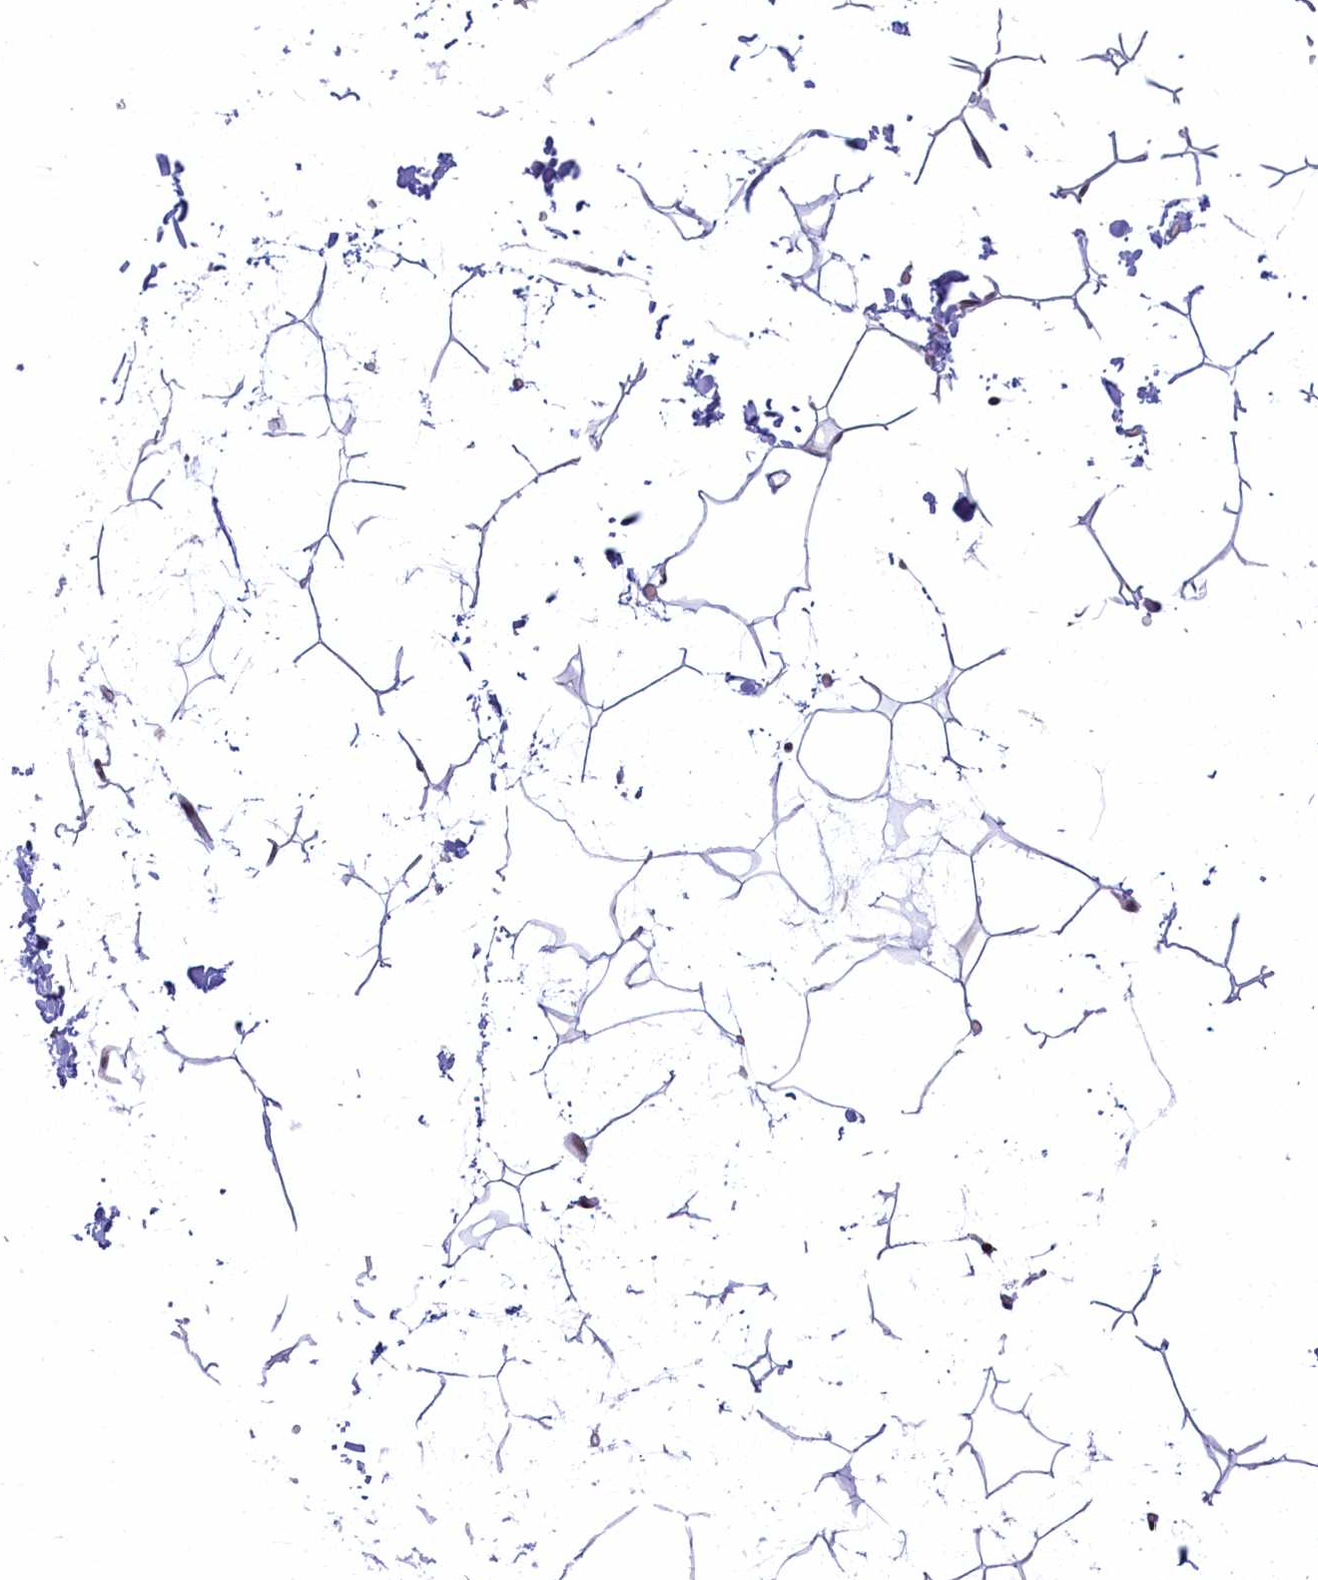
{"staining": {"intensity": "negative", "quantity": "none", "location": "none"}, "tissue": "adipose tissue", "cell_type": "Adipocytes", "image_type": "normal", "snomed": [{"axis": "morphology", "description": "Normal tissue, NOS"}, {"axis": "topography", "description": "Gallbladder"}, {"axis": "topography", "description": "Peripheral nerve tissue"}], "caption": "Immunohistochemistry (IHC) histopathology image of unremarkable adipose tissue: adipose tissue stained with DAB (3,3'-diaminobenzidine) displays no significant protein positivity in adipocytes.", "gene": "FCHO1", "patient": {"sex": "male", "age": 38}}